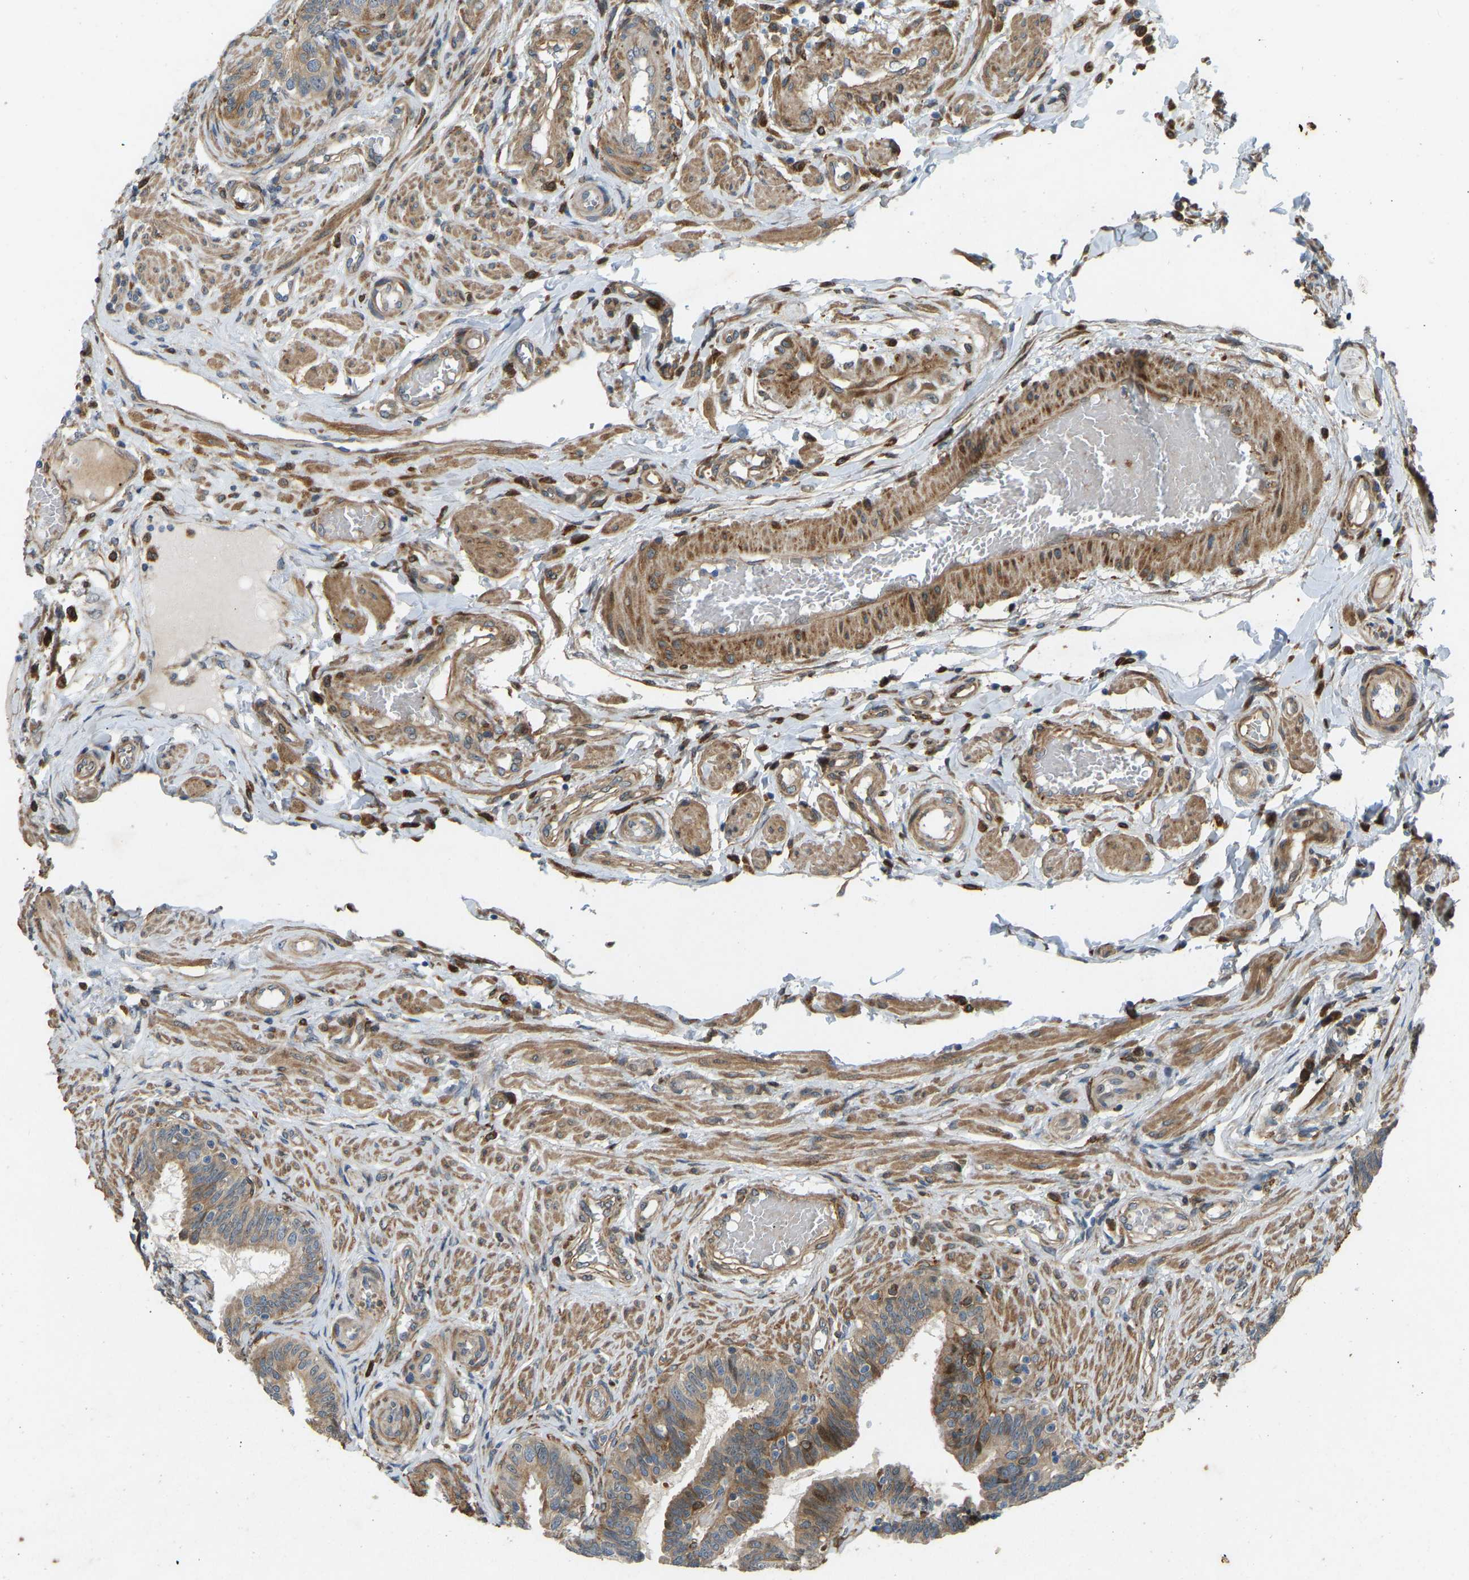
{"staining": {"intensity": "moderate", "quantity": ">75%", "location": "cytoplasmic/membranous"}, "tissue": "fallopian tube", "cell_type": "Glandular cells", "image_type": "normal", "snomed": [{"axis": "morphology", "description": "Normal tissue, NOS"}, {"axis": "topography", "description": "Fallopian tube"}, {"axis": "topography", "description": "Placenta"}], "caption": "Immunohistochemistry (IHC) staining of unremarkable fallopian tube, which displays medium levels of moderate cytoplasmic/membranous expression in about >75% of glandular cells indicating moderate cytoplasmic/membranous protein positivity. The staining was performed using DAB (3,3'-diaminobenzidine) (brown) for protein detection and nuclei were counterstained in hematoxylin (blue).", "gene": "OS9", "patient": {"sex": "female", "age": 34}}